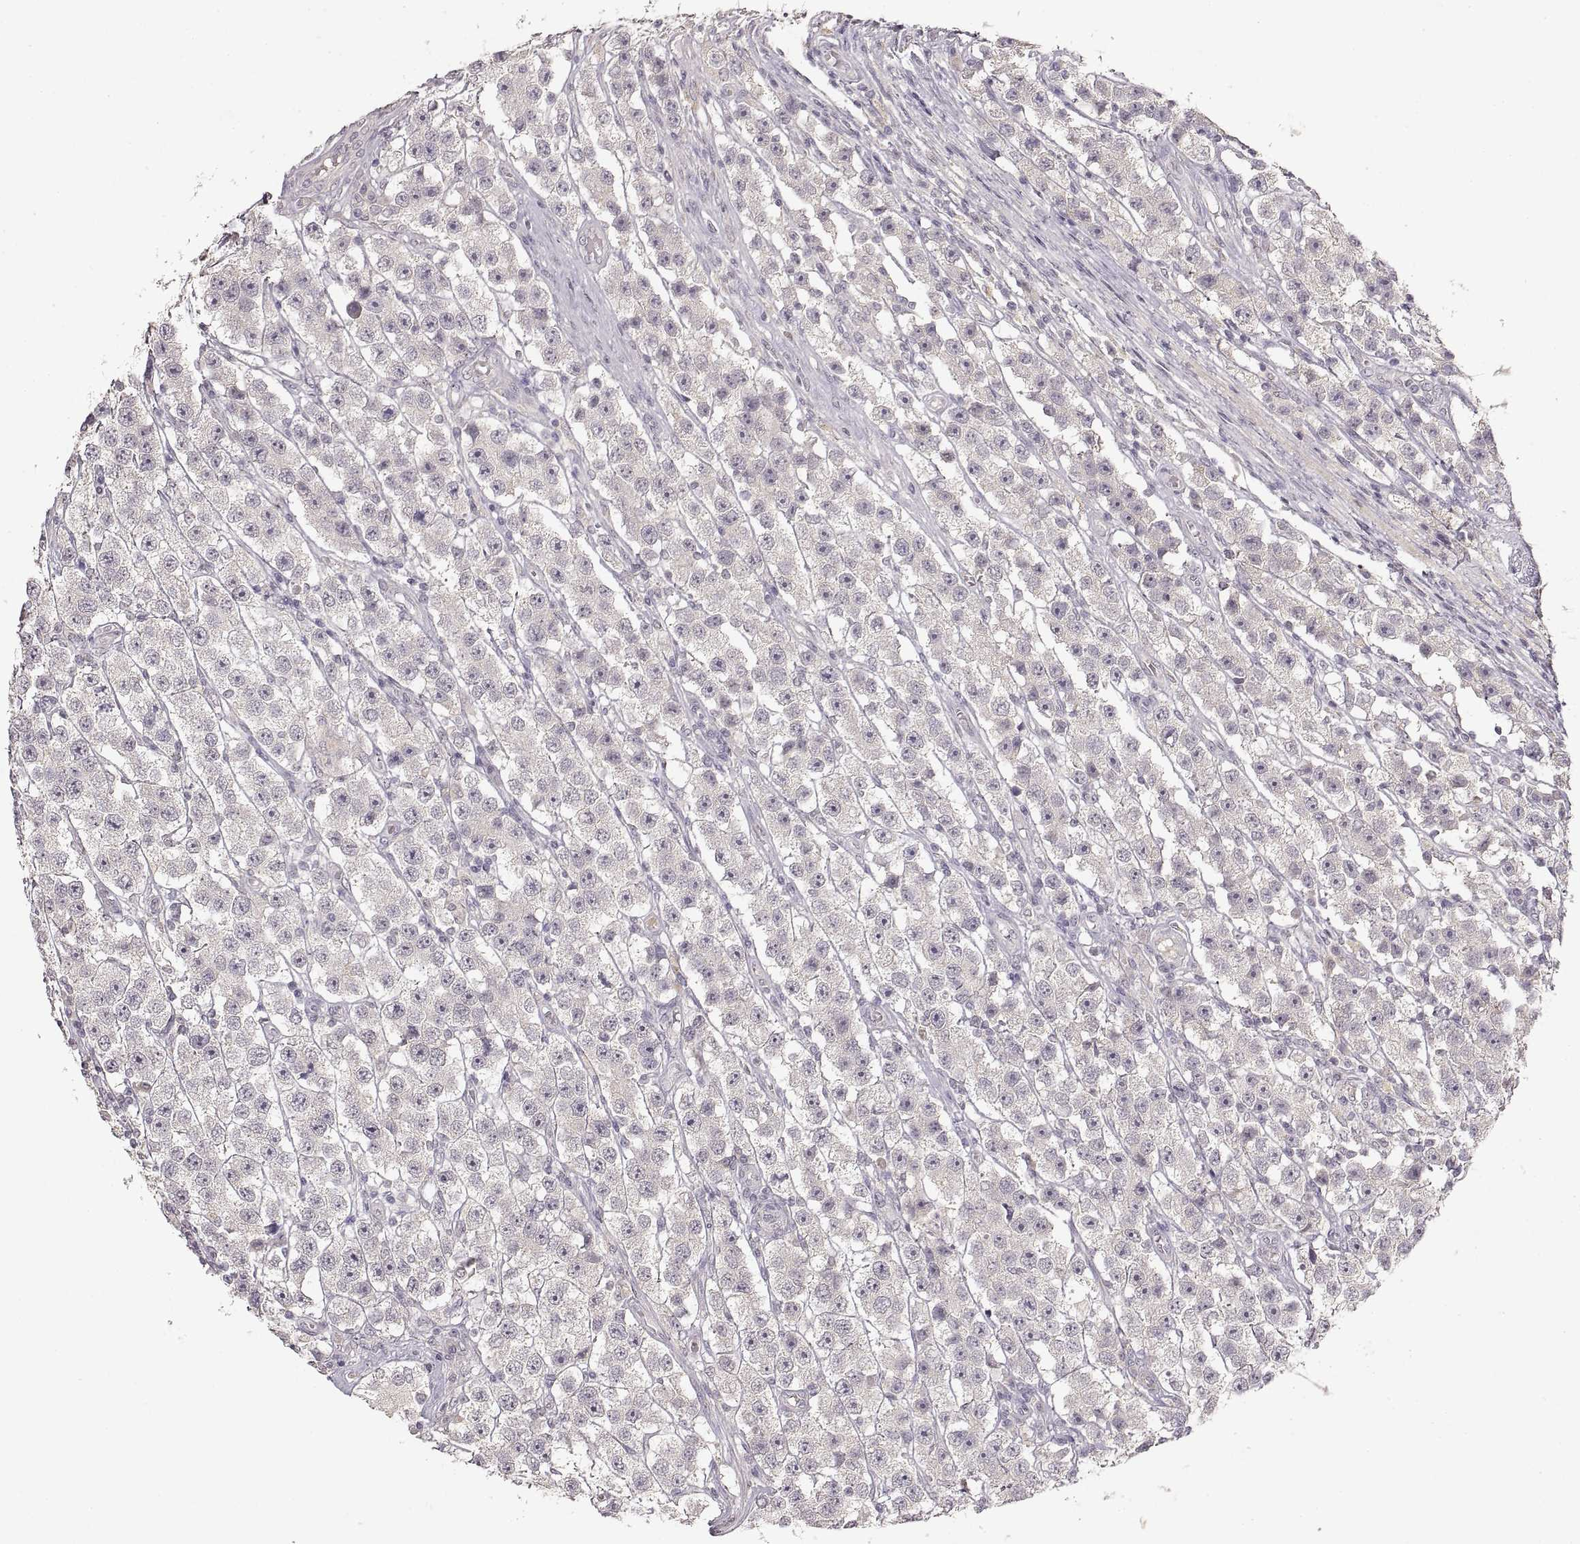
{"staining": {"intensity": "negative", "quantity": "none", "location": "none"}, "tissue": "testis cancer", "cell_type": "Tumor cells", "image_type": "cancer", "snomed": [{"axis": "morphology", "description": "Seminoma, NOS"}, {"axis": "topography", "description": "Testis"}], "caption": "DAB immunohistochemical staining of human testis cancer demonstrates no significant staining in tumor cells.", "gene": "LAMC2", "patient": {"sex": "male", "age": 45}}